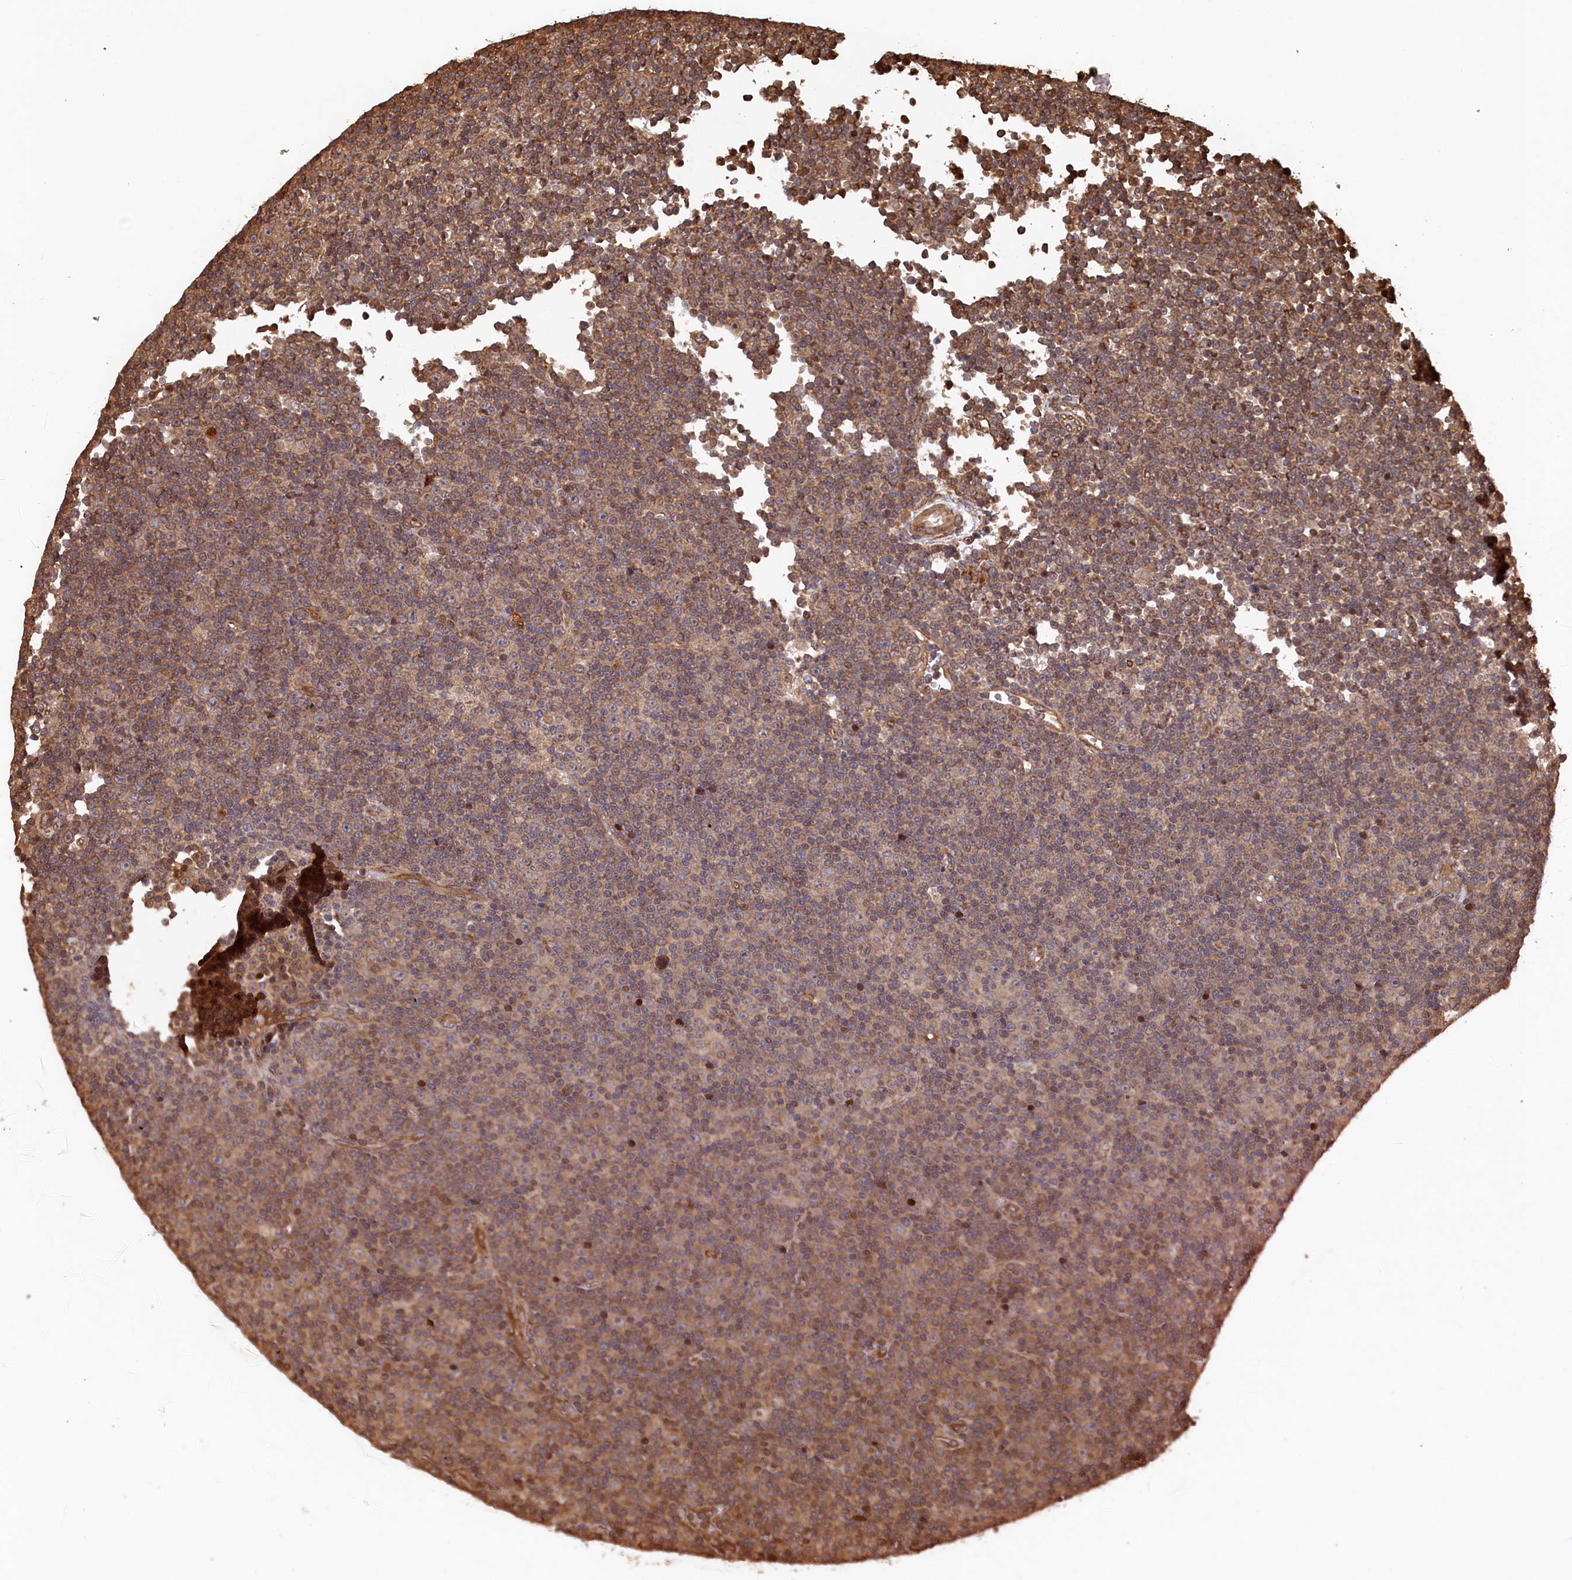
{"staining": {"intensity": "moderate", "quantity": ">75%", "location": "cytoplasmic/membranous"}, "tissue": "lymphoma", "cell_type": "Tumor cells", "image_type": "cancer", "snomed": [{"axis": "morphology", "description": "Malignant lymphoma, non-Hodgkin's type, Low grade"}, {"axis": "topography", "description": "Lymph node"}], "caption": "A micrograph of human lymphoma stained for a protein demonstrates moderate cytoplasmic/membranous brown staining in tumor cells.", "gene": "PIGN", "patient": {"sex": "female", "age": 67}}